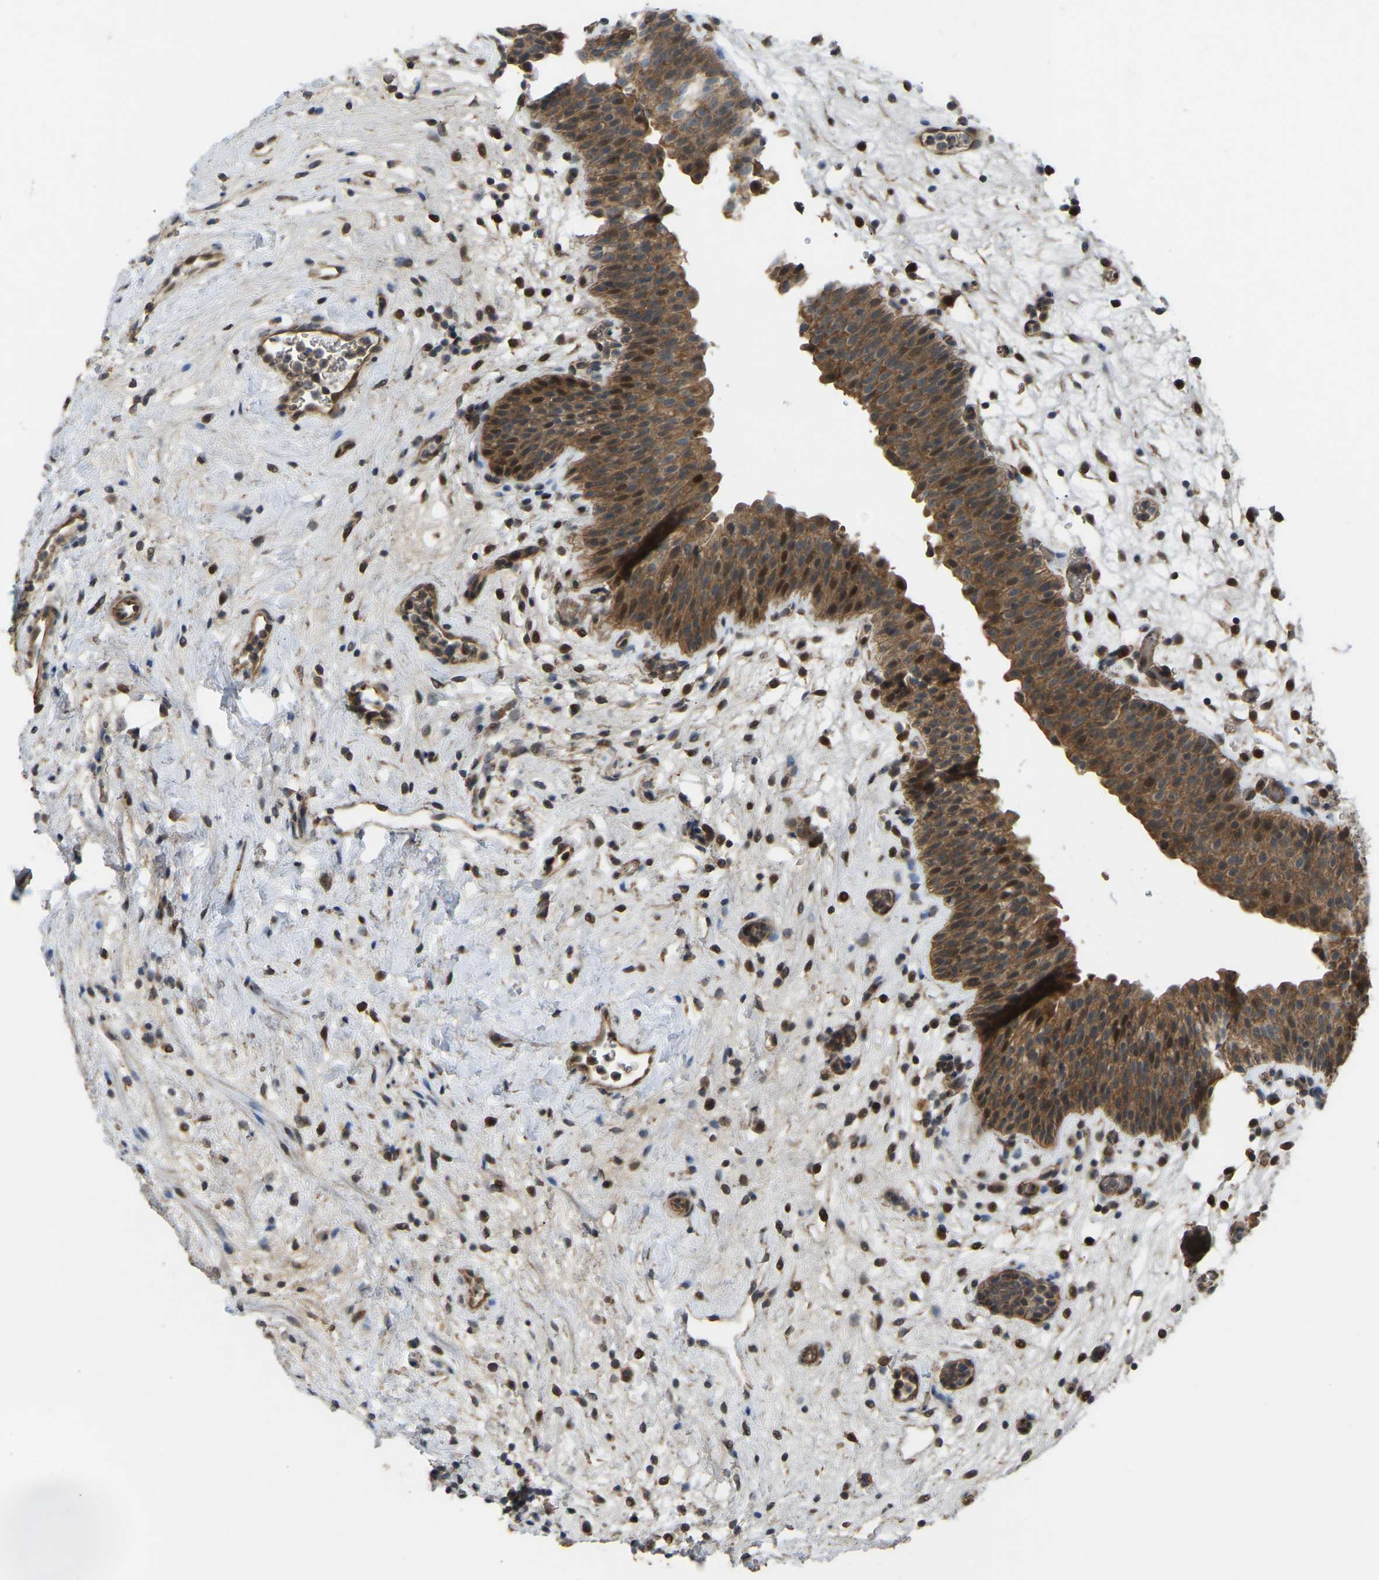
{"staining": {"intensity": "strong", "quantity": ">75%", "location": "cytoplasmic/membranous,nuclear"}, "tissue": "urinary bladder", "cell_type": "Urothelial cells", "image_type": "normal", "snomed": [{"axis": "morphology", "description": "Normal tissue, NOS"}, {"axis": "topography", "description": "Urinary bladder"}], "caption": "The photomicrograph demonstrates staining of normal urinary bladder, revealing strong cytoplasmic/membranous,nuclear protein positivity (brown color) within urothelial cells. (DAB (3,3'-diaminobenzidine) = brown stain, brightfield microscopy at high magnification).", "gene": "C21orf91", "patient": {"sex": "male", "age": 37}}